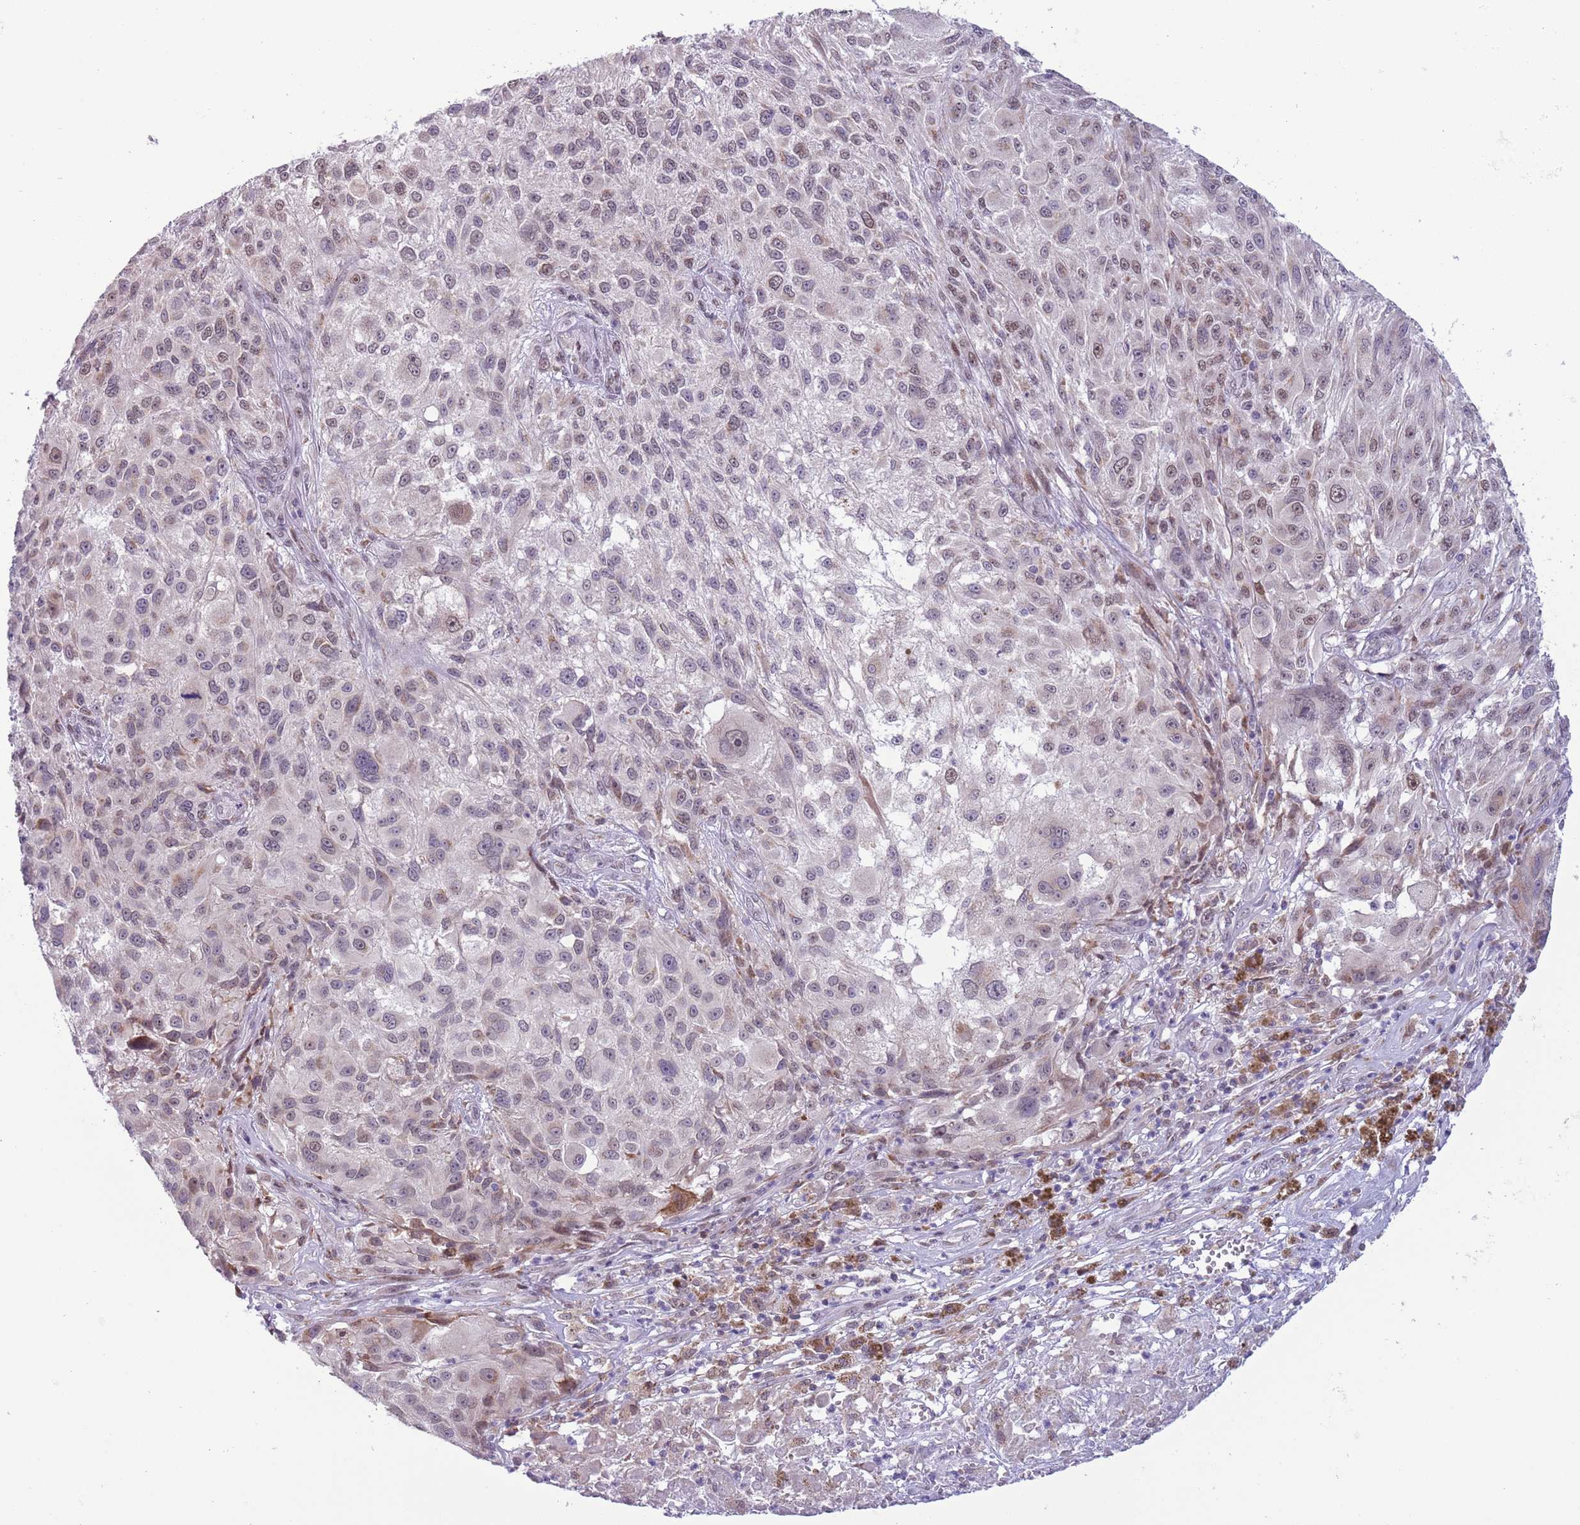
{"staining": {"intensity": "weak", "quantity": "<25%", "location": "nuclear"}, "tissue": "melanoma", "cell_type": "Tumor cells", "image_type": "cancer", "snomed": [{"axis": "morphology", "description": "Normal morphology"}, {"axis": "morphology", "description": "Malignant melanoma, NOS"}, {"axis": "topography", "description": "Skin"}], "caption": "The IHC photomicrograph has no significant positivity in tumor cells of malignant melanoma tissue.", "gene": "ZNF576", "patient": {"sex": "female", "age": 72}}